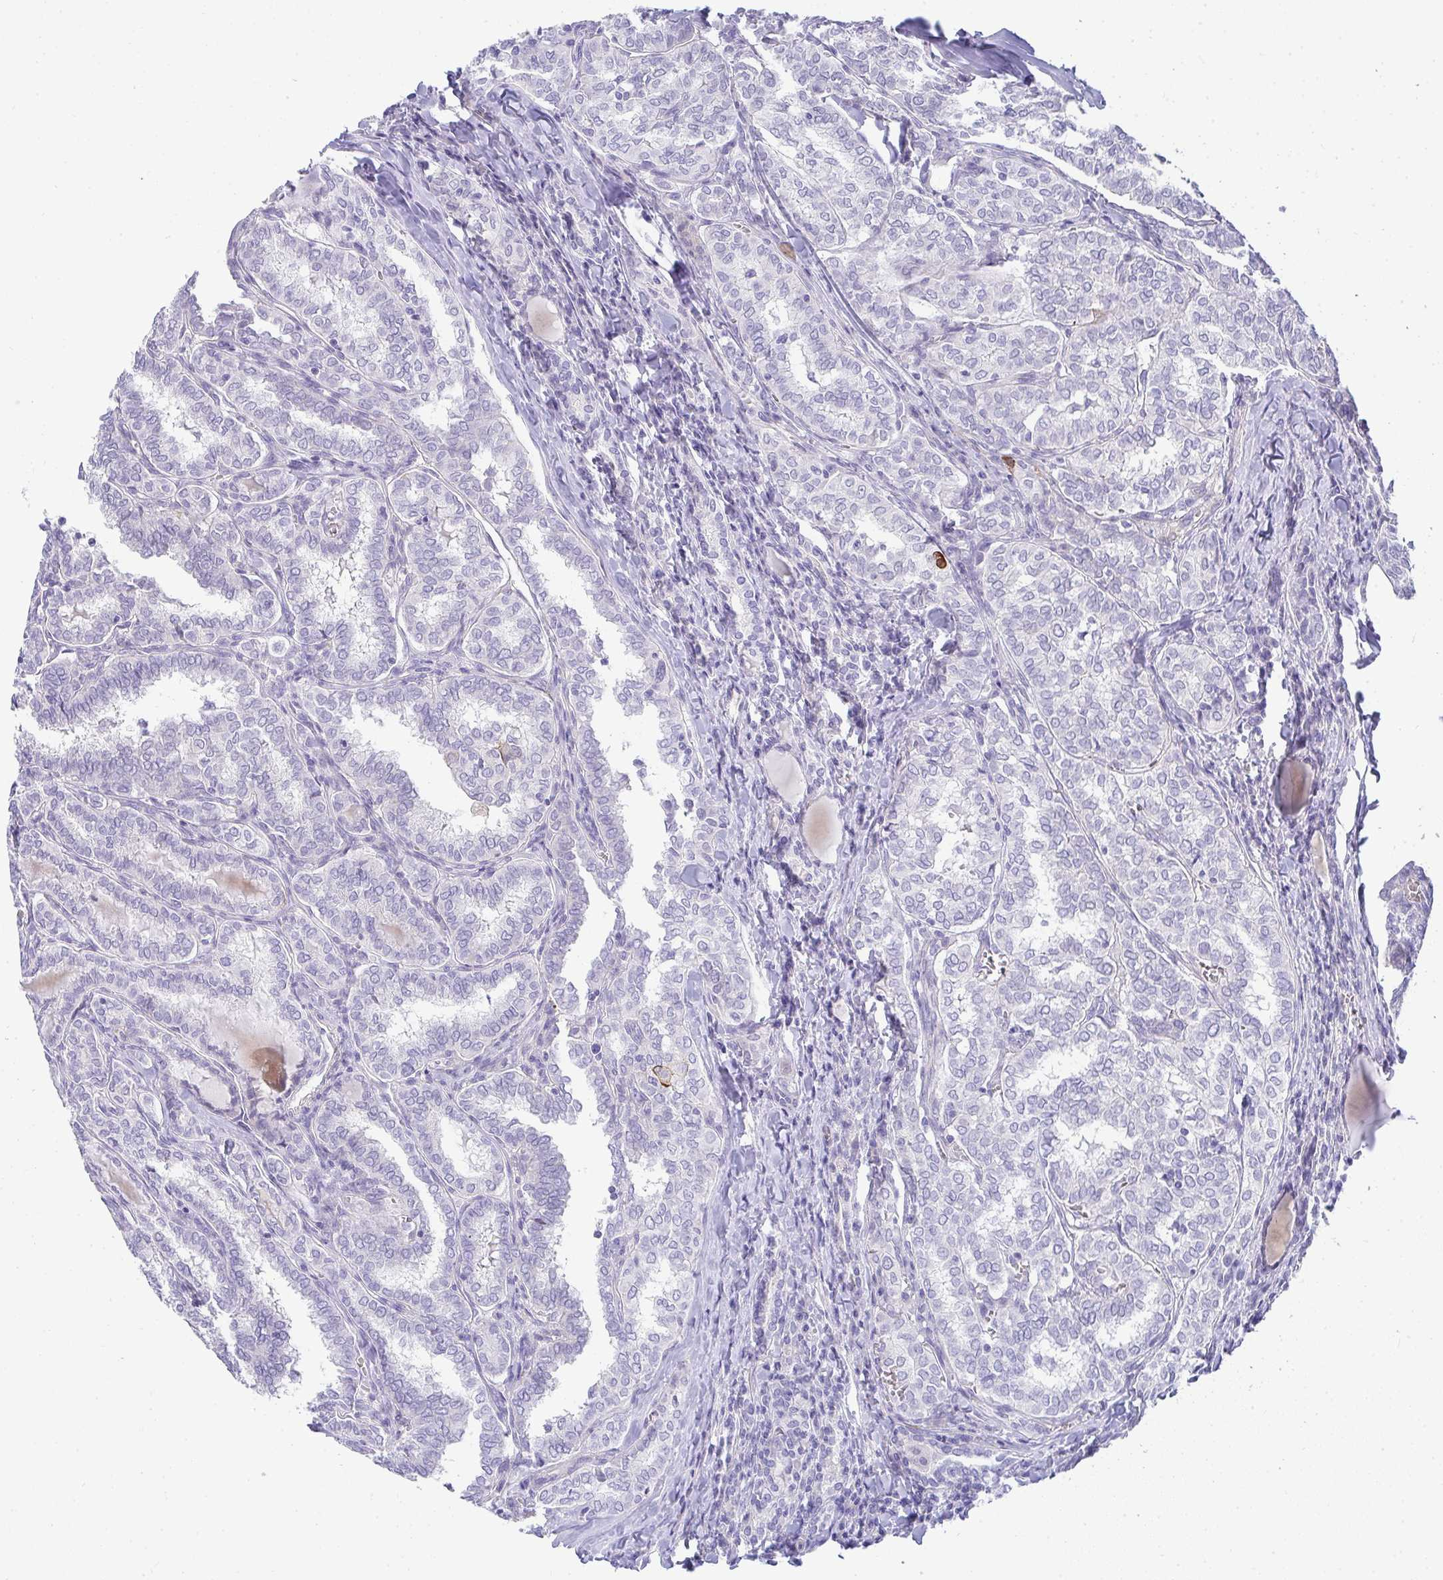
{"staining": {"intensity": "negative", "quantity": "none", "location": "none"}, "tissue": "thyroid cancer", "cell_type": "Tumor cells", "image_type": "cancer", "snomed": [{"axis": "morphology", "description": "Papillary adenocarcinoma, NOS"}, {"axis": "topography", "description": "Thyroid gland"}], "caption": "This is a photomicrograph of IHC staining of thyroid papillary adenocarcinoma, which shows no staining in tumor cells.", "gene": "AK5", "patient": {"sex": "female", "age": 30}}